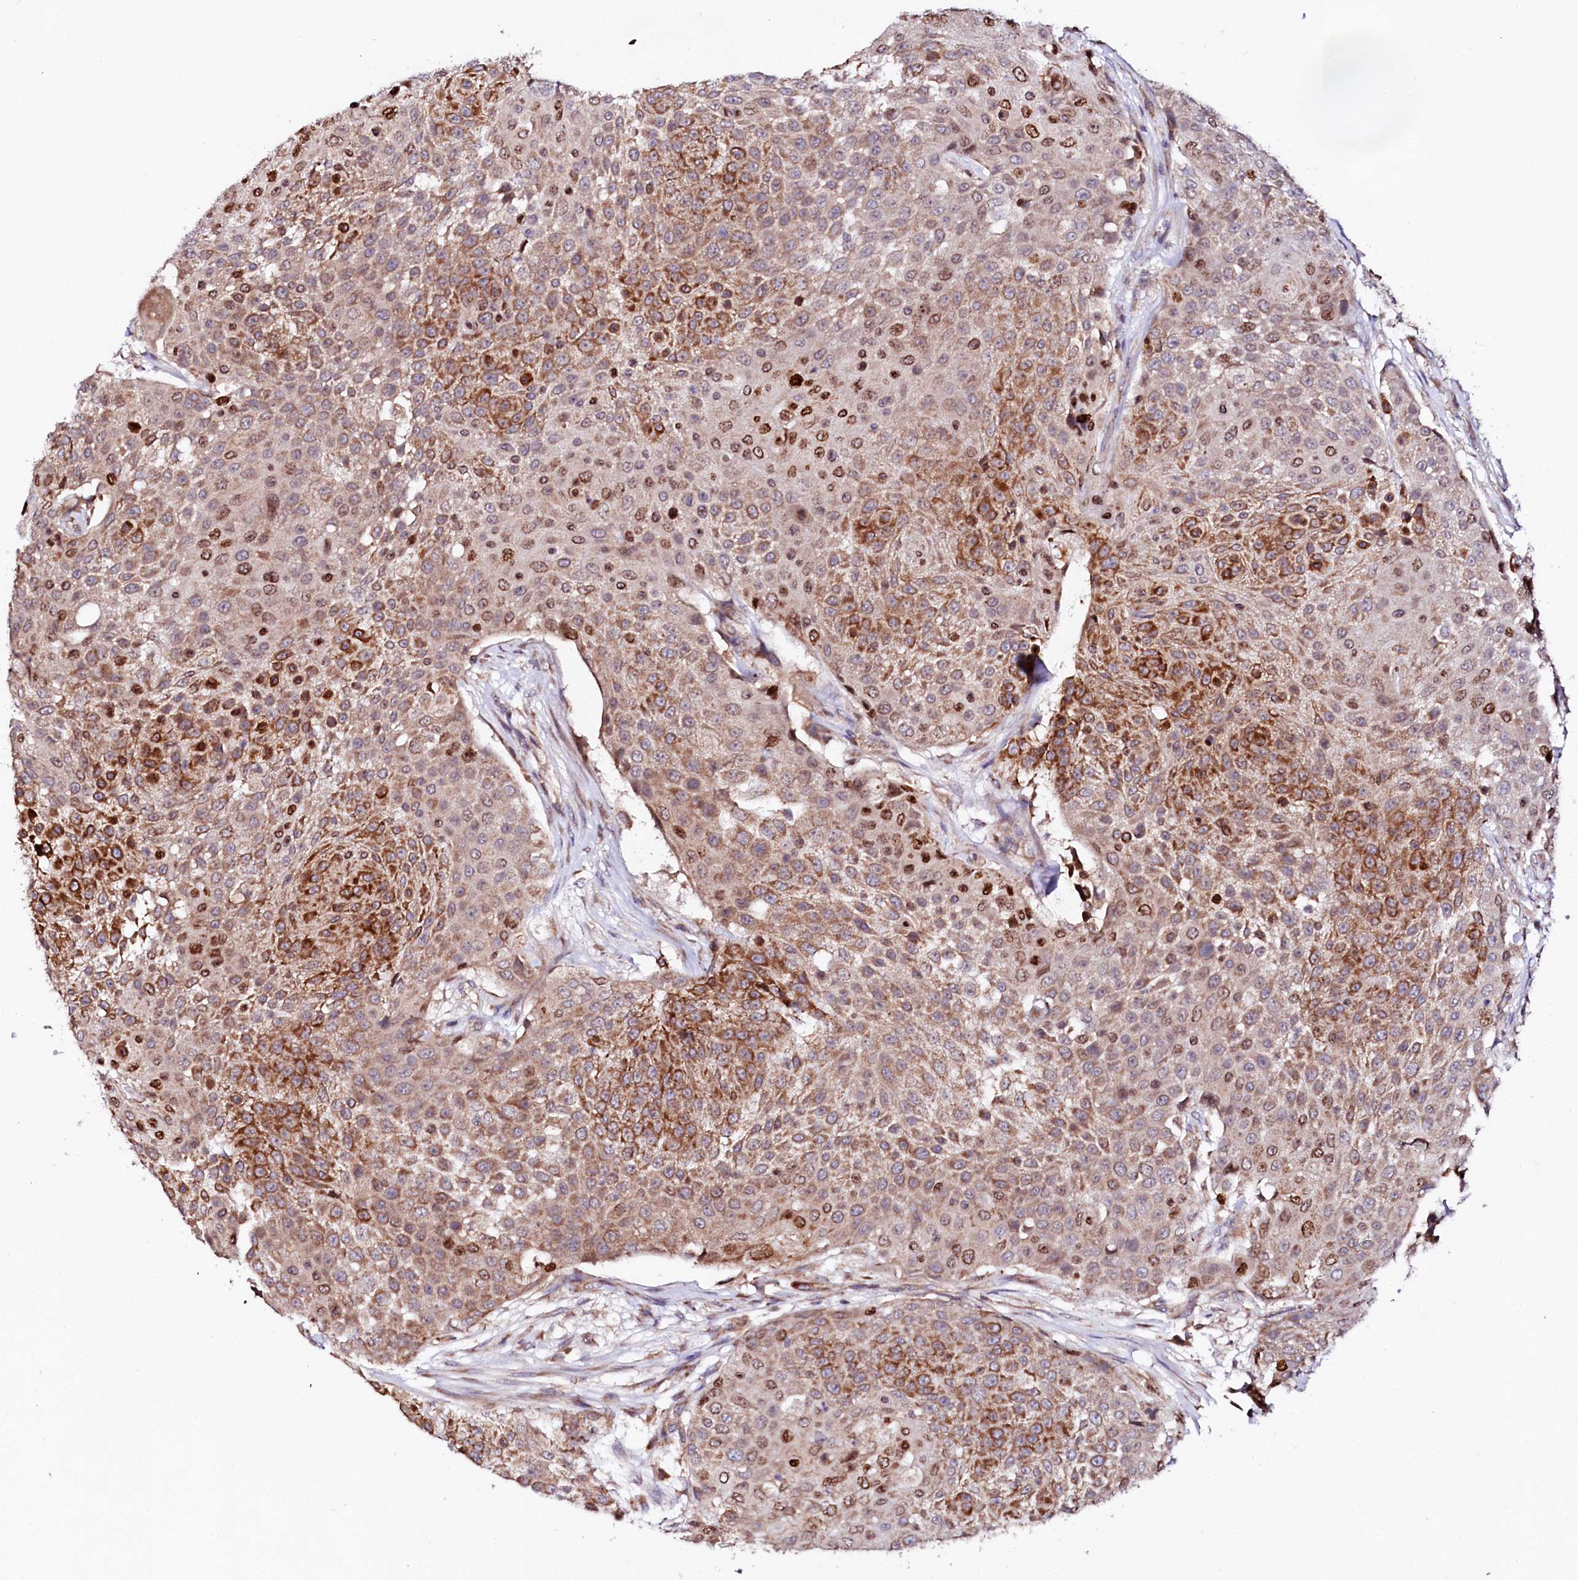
{"staining": {"intensity": "moderate", "quantity": ">75%", "location": "cytoplasmic/membranous"}, "tissue": "urothelial cancer", "cell_type": "Tumor cells", "image_type": "cancer", "snomed": [{"axis": "morphology", "description": "Urothelial carcinoma, High grade"}, {"axis": "topography", "description": "Urinary bladder"}], "caption": "This photomicrograph shows immunohistochemistry staining of human urothelial cancer, with medium moderate cytoplasmic/membranous positivity in approximately >75% of tumor cells.", "gene": "UBE3C", "patient": {"sex": "female", "age": 63}}